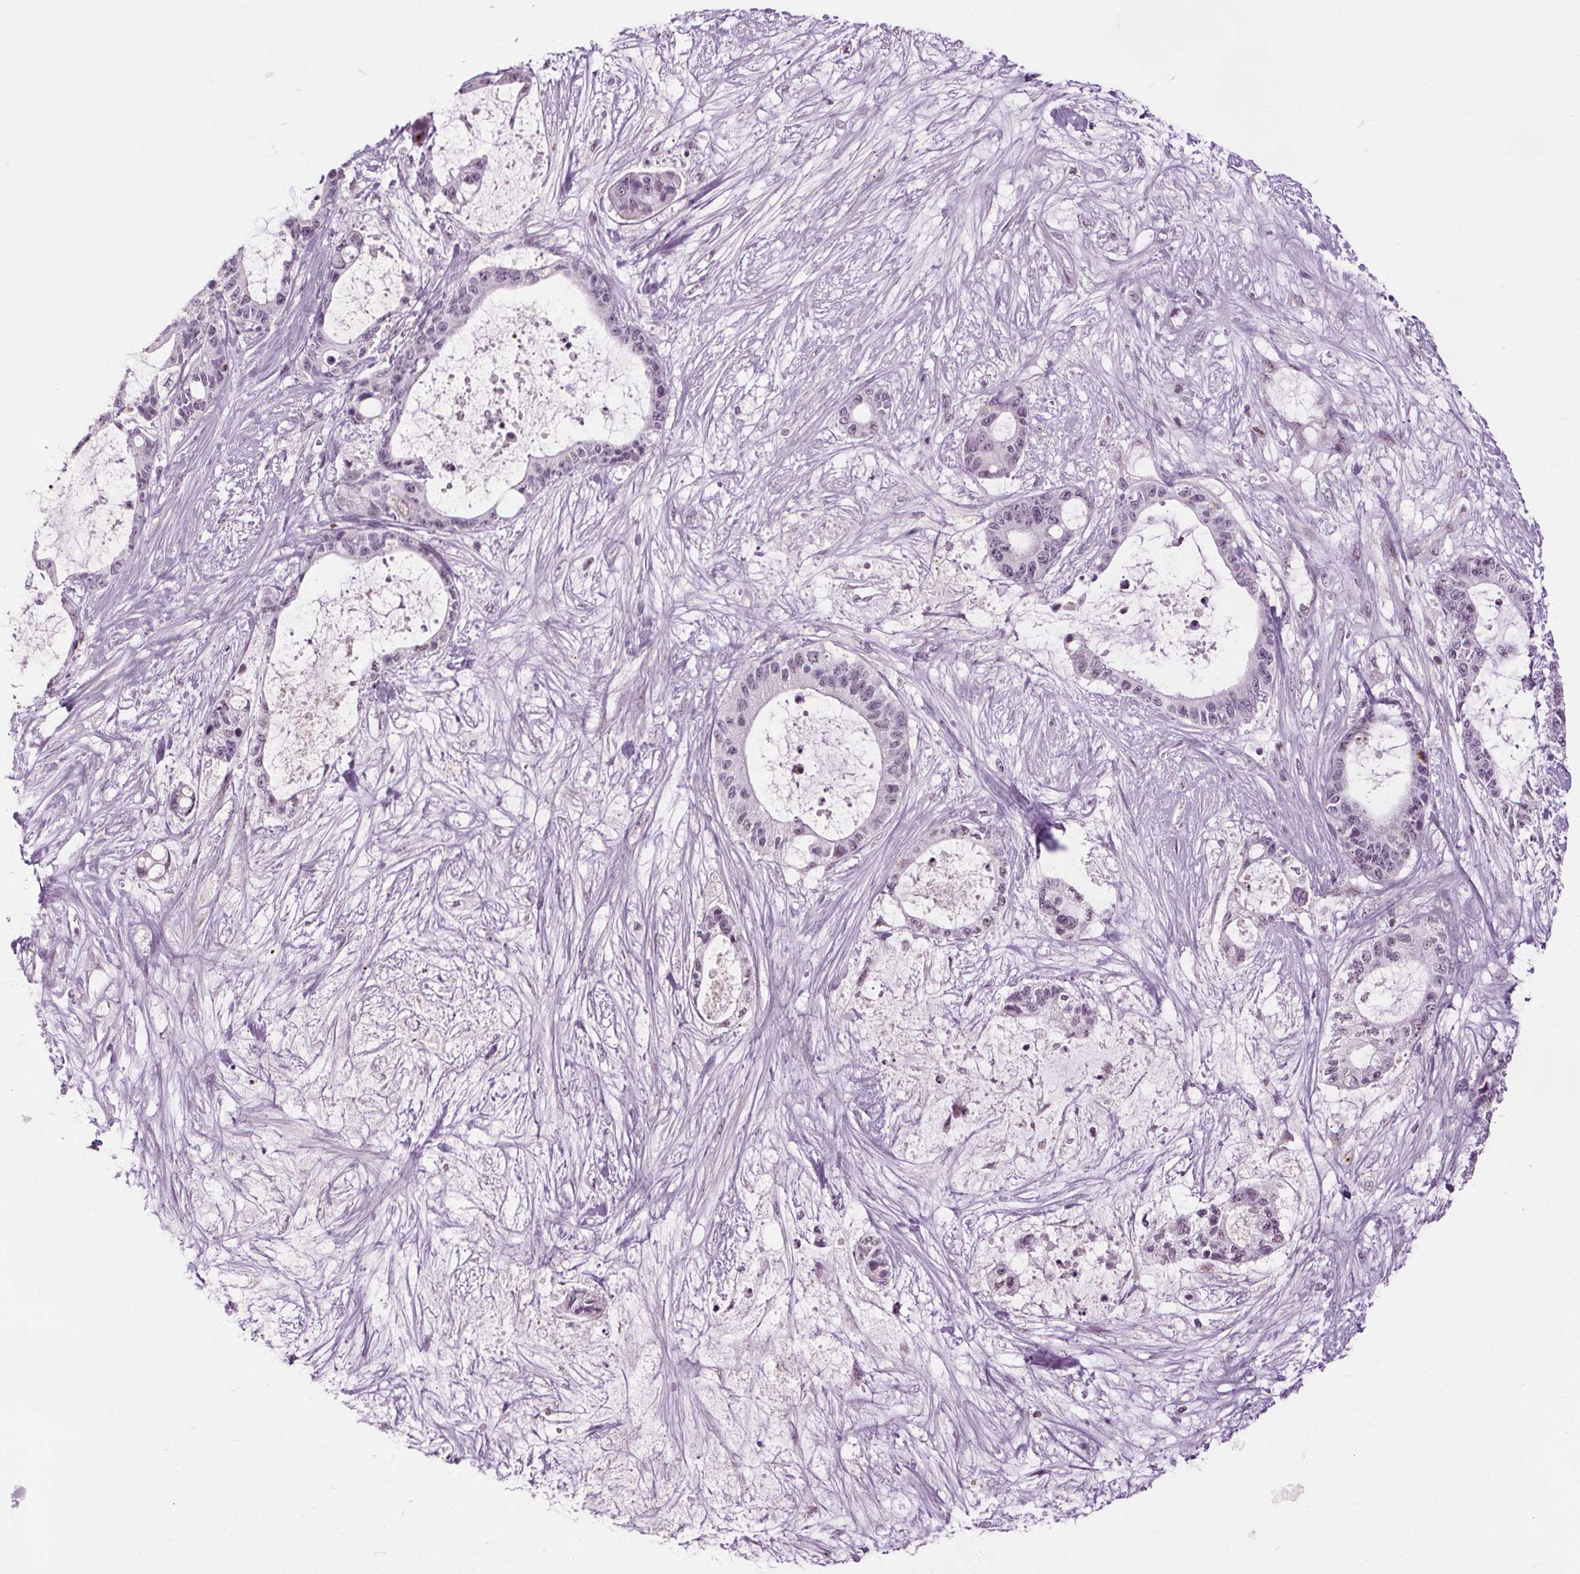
{"staining": {"intensity": "negative", "quantity": "none", "location": "none"}, "tissue": "liver cancer", "cell_type": "Tumor cells", "image_type": "cancer", "snomed": [{"axis": "morphology", "description": "Normal tissue, NOS"}, {"axis": "morphology", "description": "Cholangiocarcinoma"}, {"axis": "topography", "description": "Liver"}, {"axis": "topography", "description": "Peripheral nerve tissue"}], "caption": "Cholangiocarcinoma (liver) stained for a protein using immunohistochemistry displays no expression tumor cells.", "gene": "CEBPA", "patient": {"sex": "female", "age": 73}}